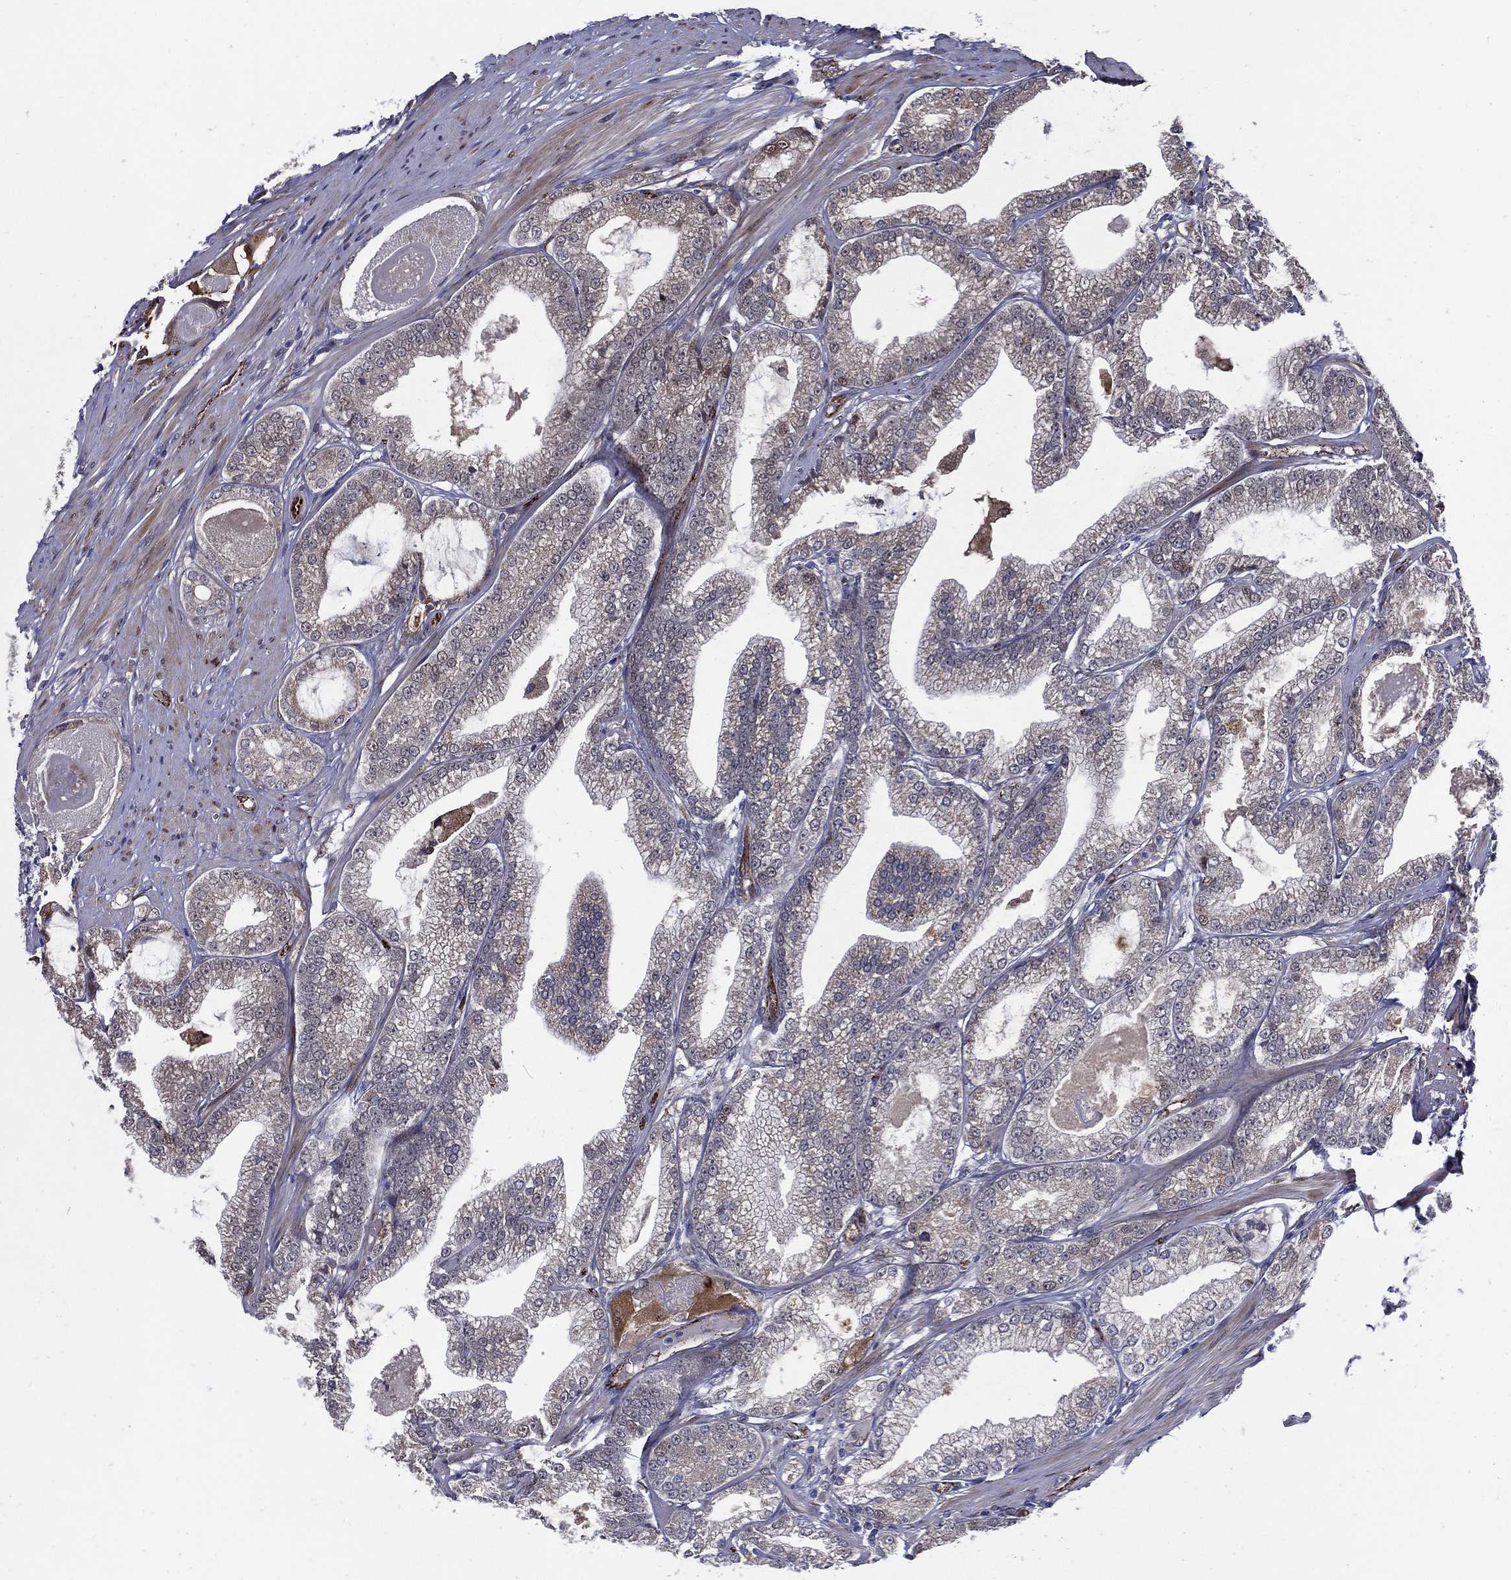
{"staining": {"intensity": "negative", "quantity": "none", "location": "none"}, "tissue": "prostate cancer", "cell_type": "Tumor cells", "image_type": "cancer", "snomed": [{"axis": "morphology", "description": "Adenocarcinoma, High grade"}, {"axis": "topography", "description": "Prostate and seminal vesicle, NOS"}], "caption": "High power microscopy histopathology image of an immunohistochemistry (IHC) image of prostate cancer (adenocarcinoma (high-grade)), revealing no significant expression in tumor cells. The staining was performed using DAB to visualize the protein expression in brown, while the nuclei were stained in blue with hematoxylin (Magnification: 20x).", "gene": "ARHGAP11A", "patient": {"sex": "male", "age": 62}}